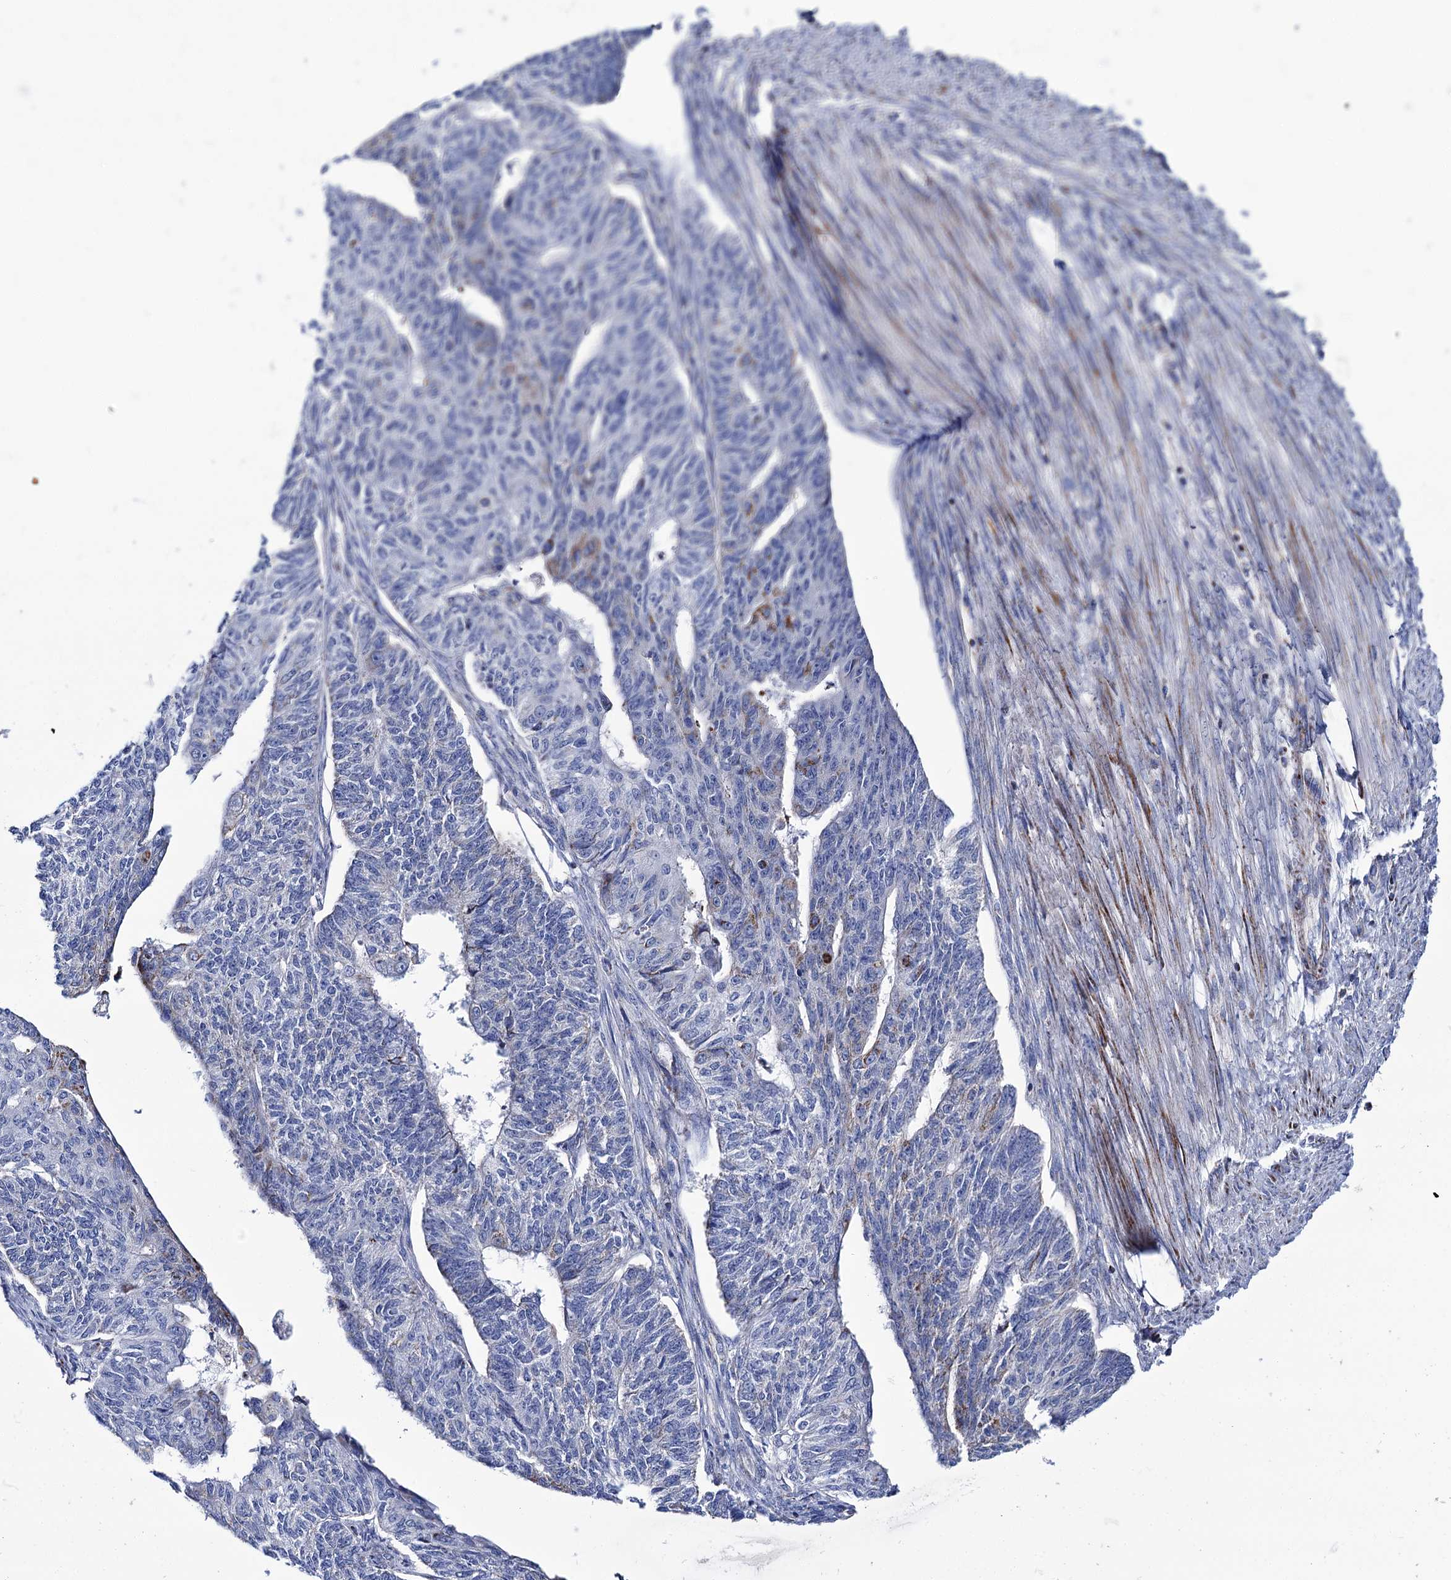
{"staining": {"intensity": "weak", "quantity": "<25%", "location": "cytoplasmic/membranous"}, "tissue": "endometrial cancer", "cell_type": "Tumor cells", "image_type": "cancer", "snomed": [{"axis": "morphology", "description": "Adenocarcinoma, NOS"}, {"axis": "topography", "description": "Endometrium"}], "caption": "IHC of endometrial cancer (adenocarcinoma) demonstrates no staining in tumor cells.", "gene": "UBASH3B", "patient": {"sex": "female", "age": 32}}